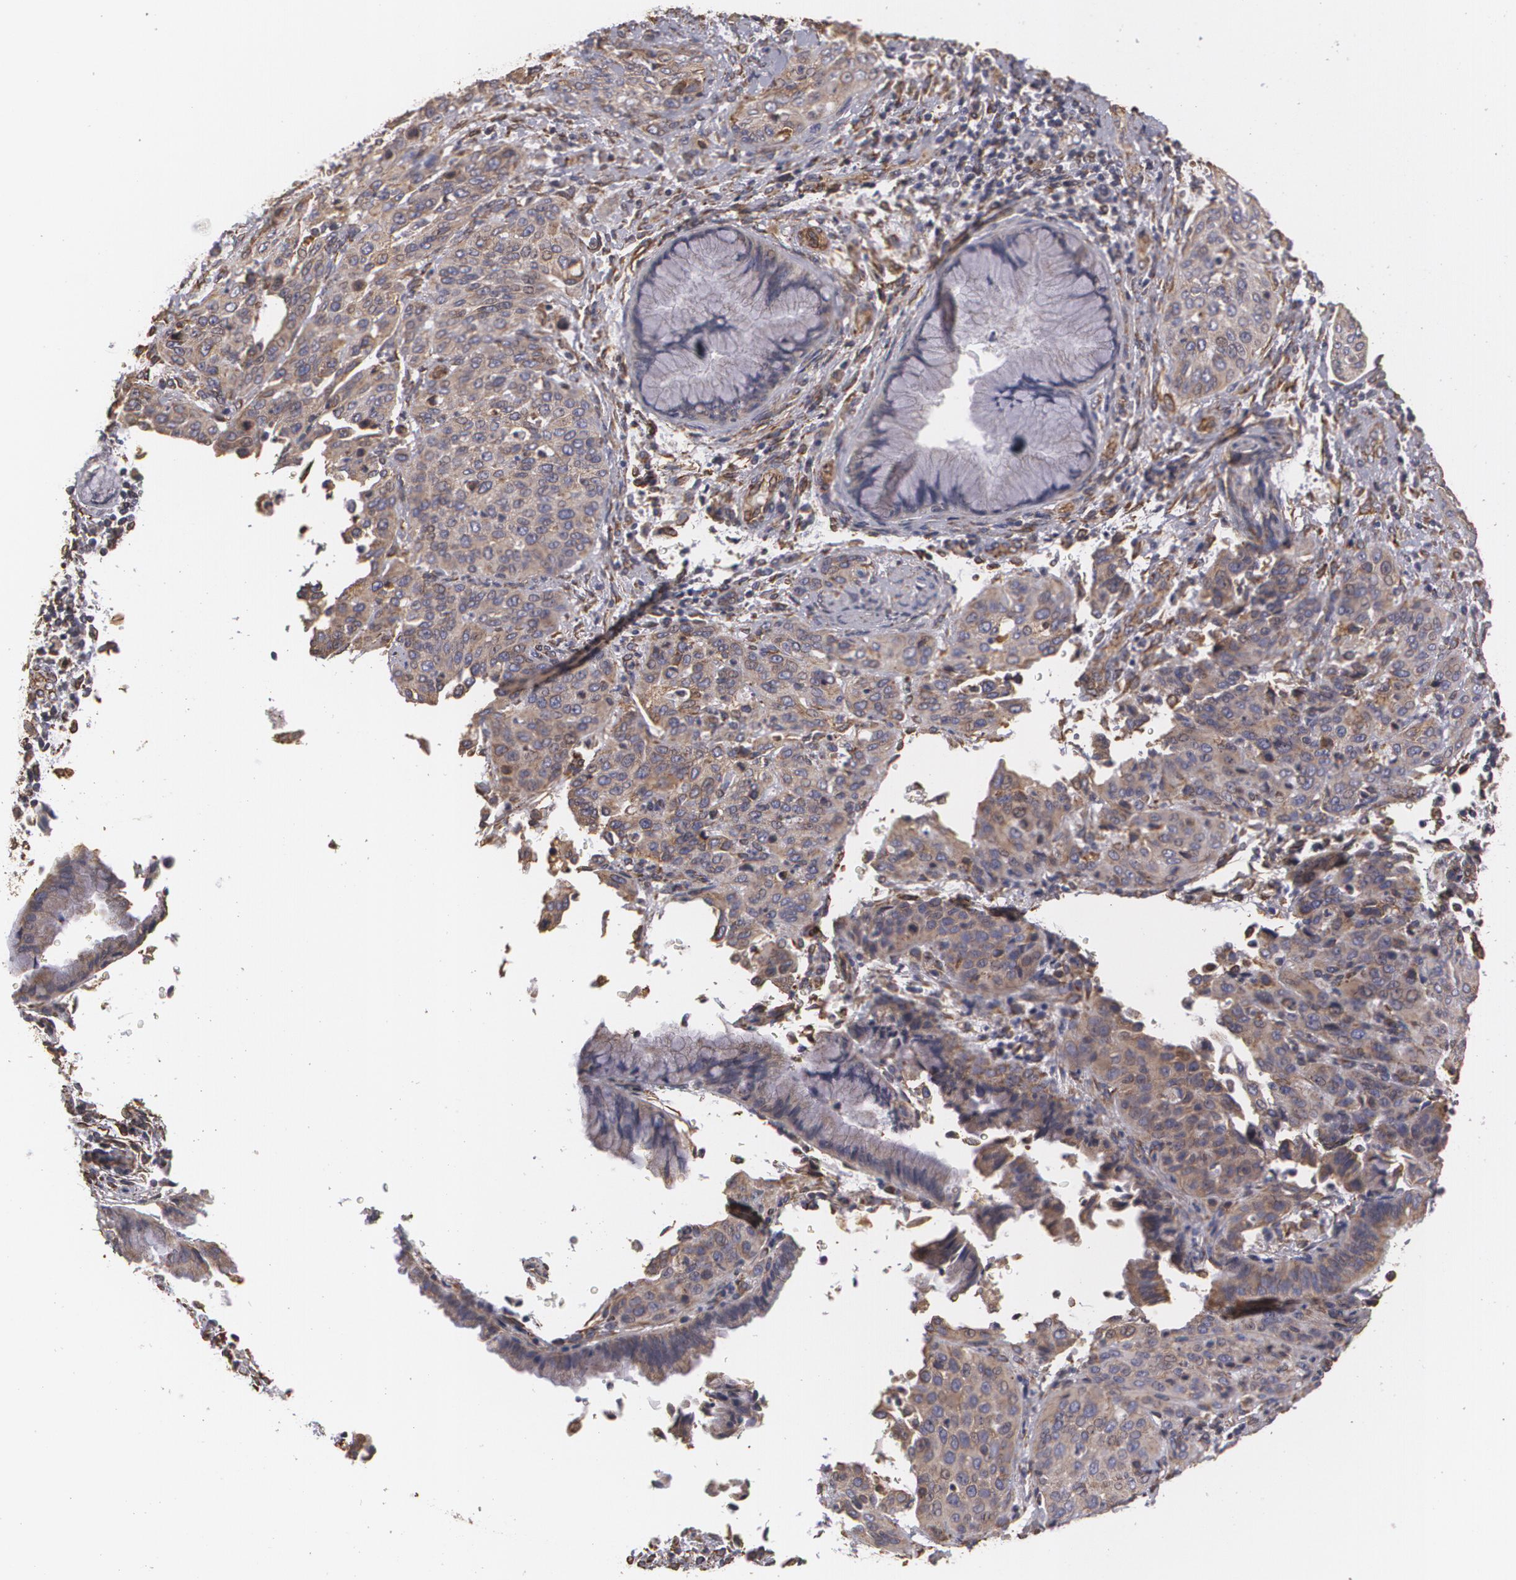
{"staining": {"intensity": "weak", "quantity": ">75%", "location": "cytoplasmic/membranous"}, "tissue": "cervical cancer", "cell_type": "Tumor cells", "image_type": "cancer", "snomed": [{"axis": "morphology", "description": "Squamous cell carcinoma, NOS"}, {"axis": "topography", "description": "Cervix"}], "caption": "This photomicrograph shows IHC staining of human cervical cancer (squamous cell carcinoma), with low weak cytoplasmic/membranous expression in approximately >75% of tumor cells.", "gene": "CYB5R3", "patient": {"sex": "female", "age": 41}}